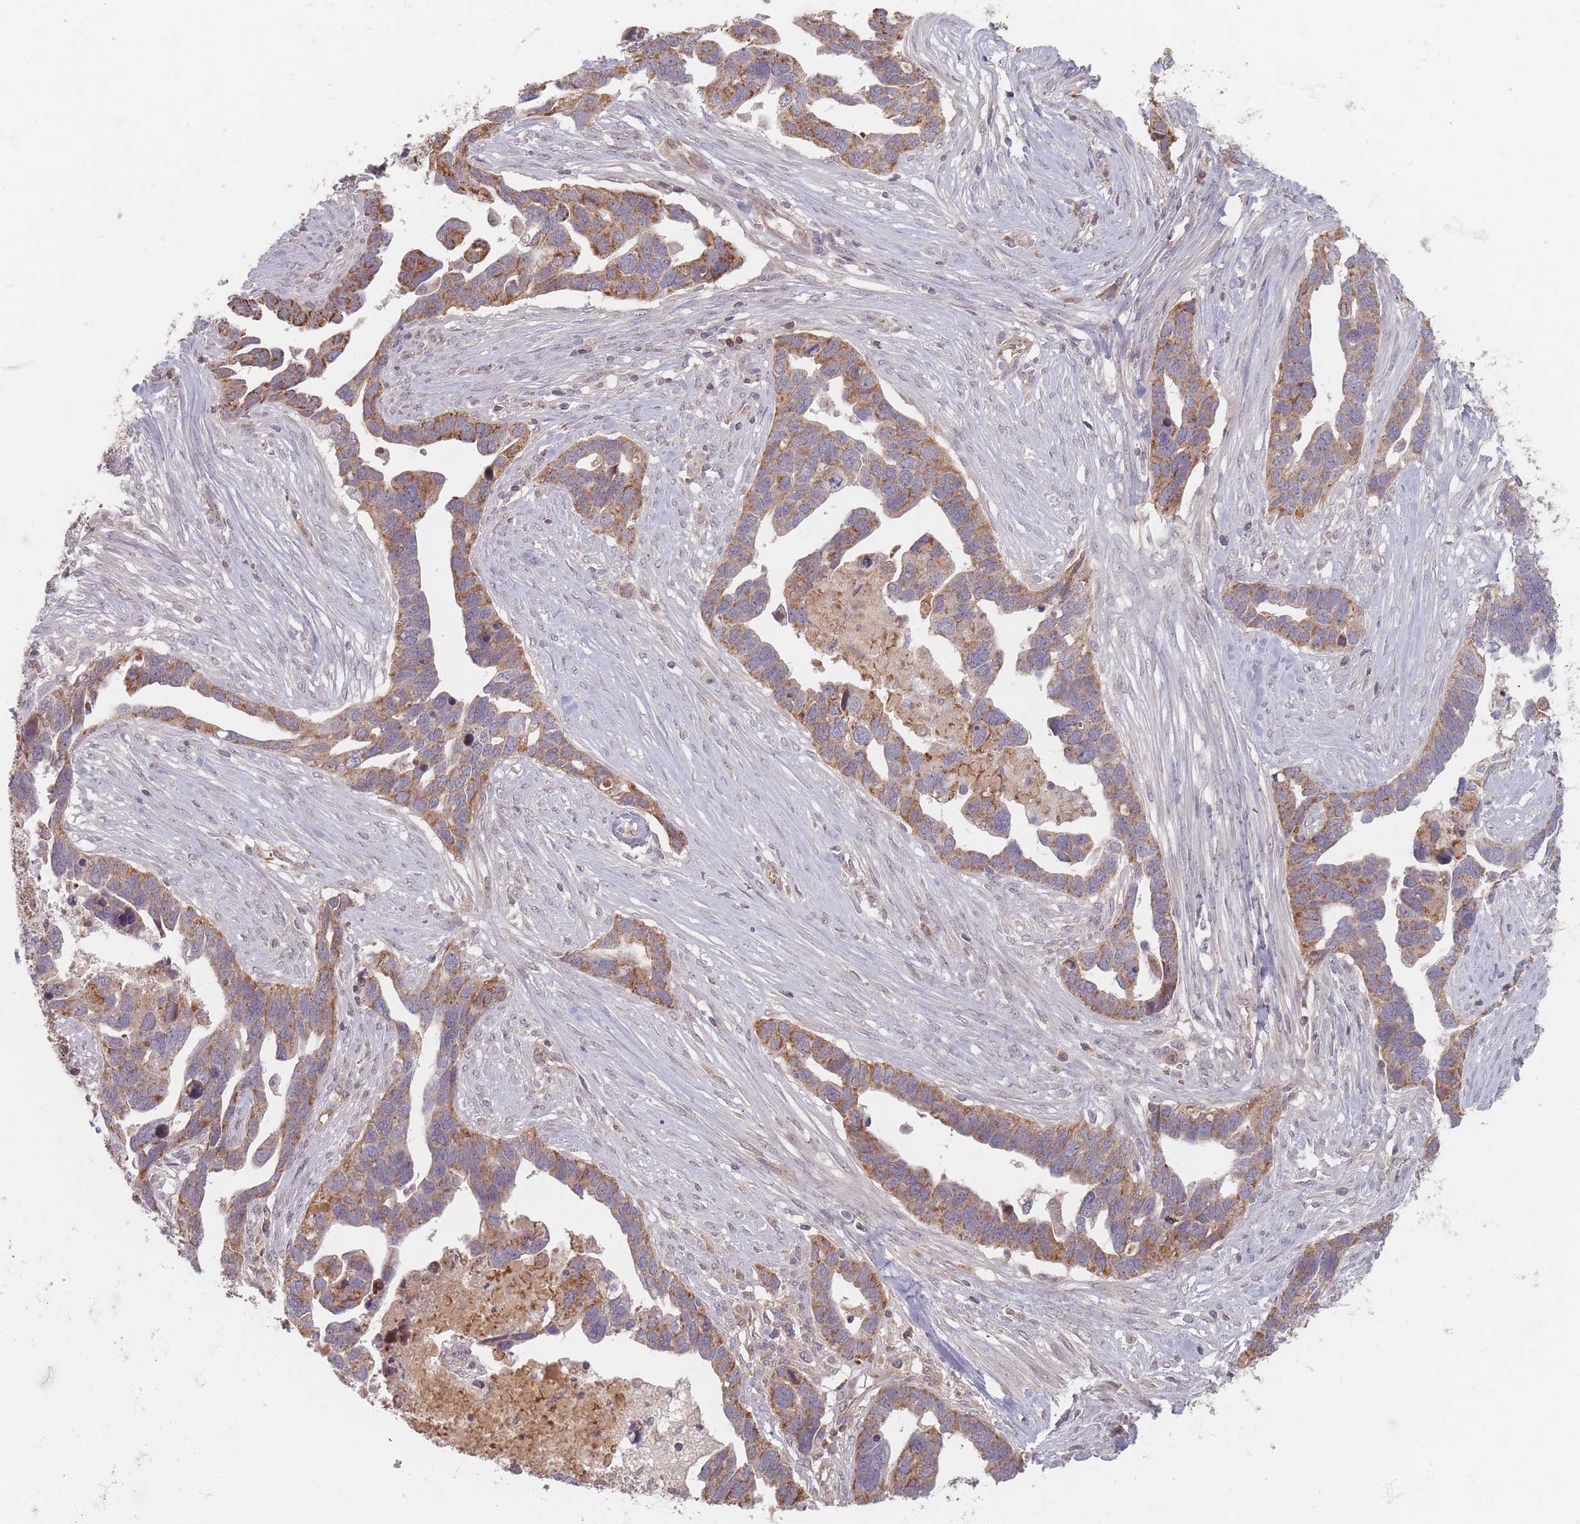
{"staining": {"intensity": "moderate", "quantity": ">75%", "location": "cytoplasmic/membranous"}, "tissue": "ovarian cancer", "cell_type": "Tumor cells", "image_type": "cancer", "snomed": [{"axis": "morphology", "description": "Cystadenocarcinoma, serous, NOS"}, {"axis": "topography", "description": "Ovary"}], "caption": "A brown stain labels moderate cytoplasmic/membranous positivity of a protein in ovarian serous cystadenocarcinoma tumor cells.", "gene": "OR2M4", "patient": {"sex": "female", "age": 54}}